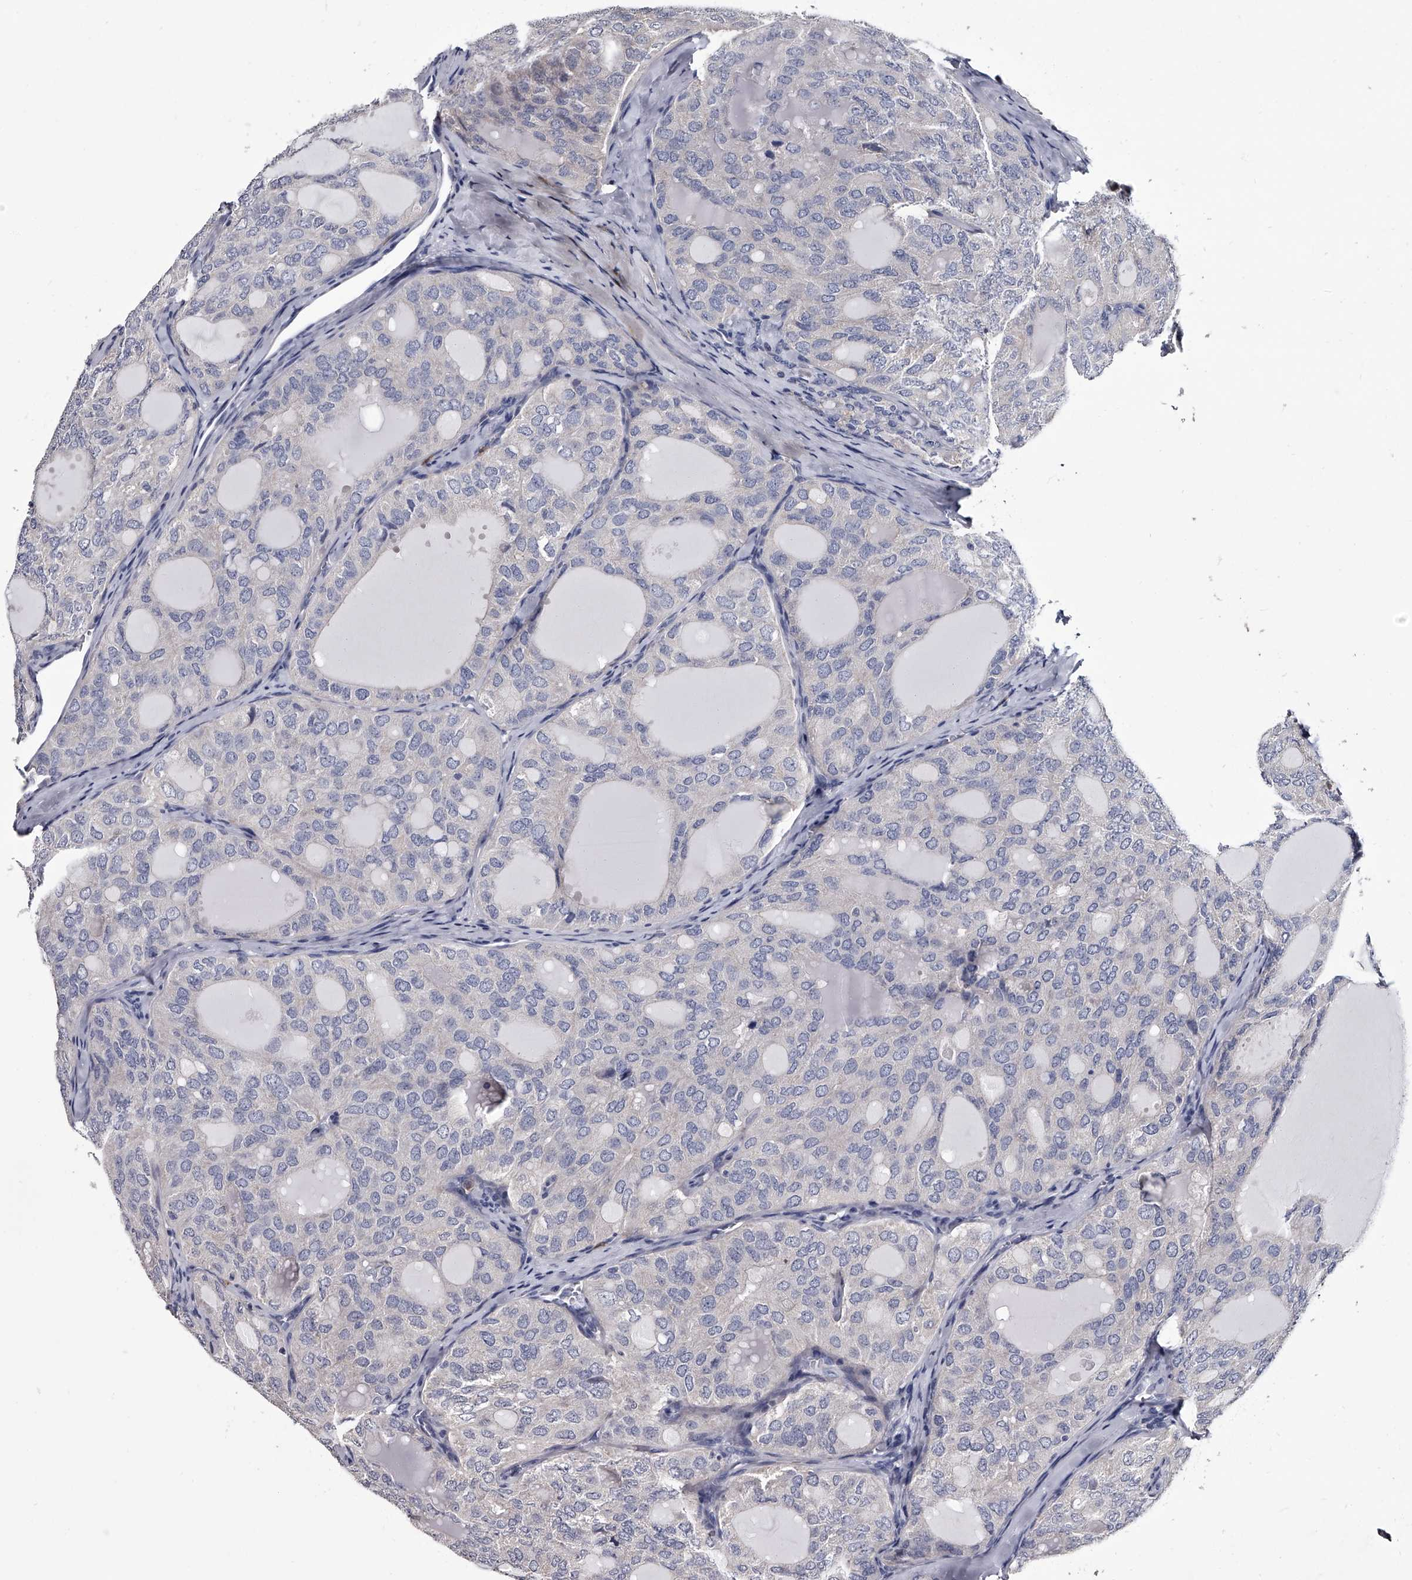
{"staining": {"intensity": "negative", "quantity": "none", "location": "none"}, "tissue": "thyroid cancer", "cell_type": "Tumor cells", "image_type": "cancer", "snomed": [{"axis": "morphology", "description": "Follicular adenoma carcinoma, NOS"}, {"axis": "topography", "description": "Thyroid gland"}], "caption": "A micrograph of human thyroid cancer (follicular adenoma carcinoma) is negative for staining in tumor cells. (DAB (3,3'-diaminobenzidine) IHC, high magnification).", "gene": "GAPVD1", "patient": {"sex": "male", "age": 75}}